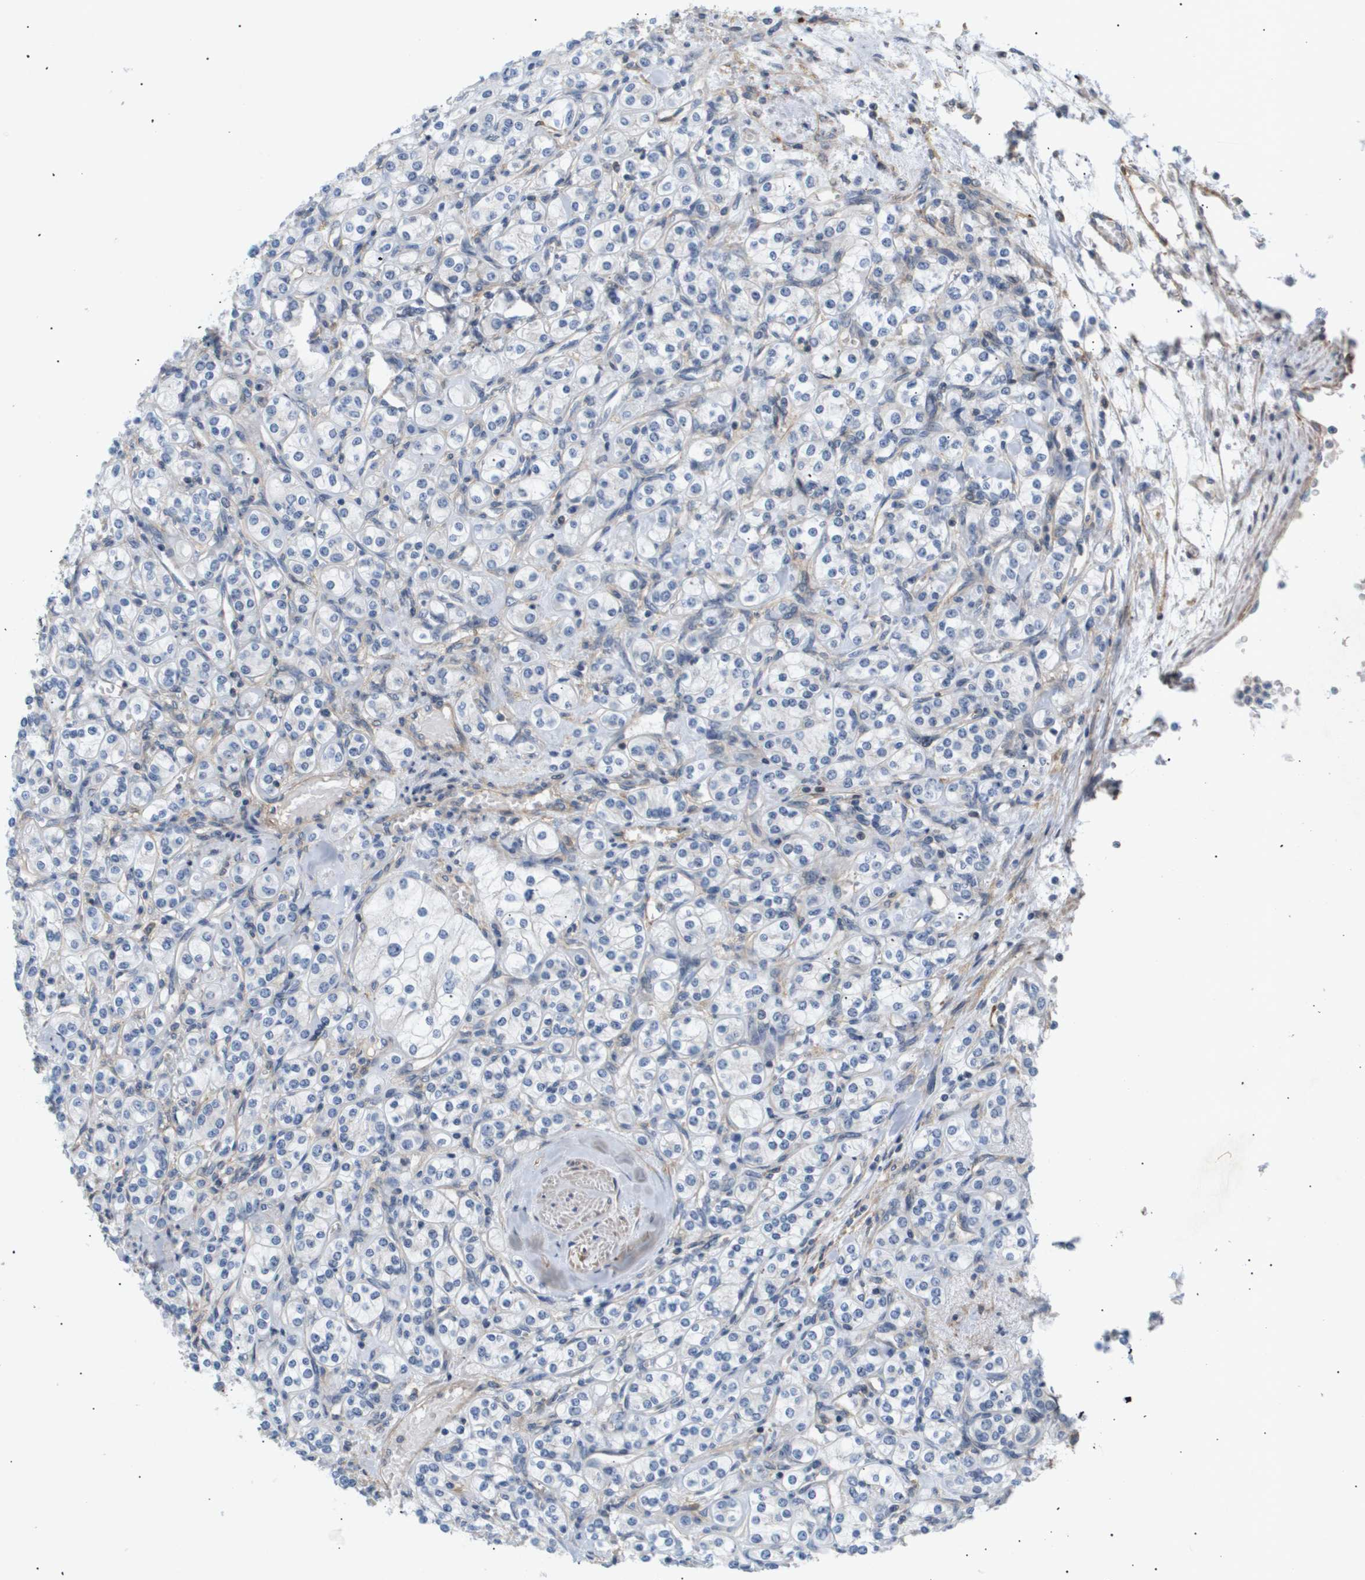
{"staining": {"intensity": "negative", "quantity": "none", "location": "none"}, "tissue": "renal cancer", "cell_type": "Tumor cells", "image_type": "cancer", "snomed": [{"axis": "morphology", "description": "Adenocarcinoma, NOS"}, {"axis": "topography", "description": "Kidney"}], "caption": "A micrograph of human adenocarcinoma (renal) is negative for staining in tumor cells.", "gene": "CORO2B", "patient": {"sex": "male", "age": 77}}